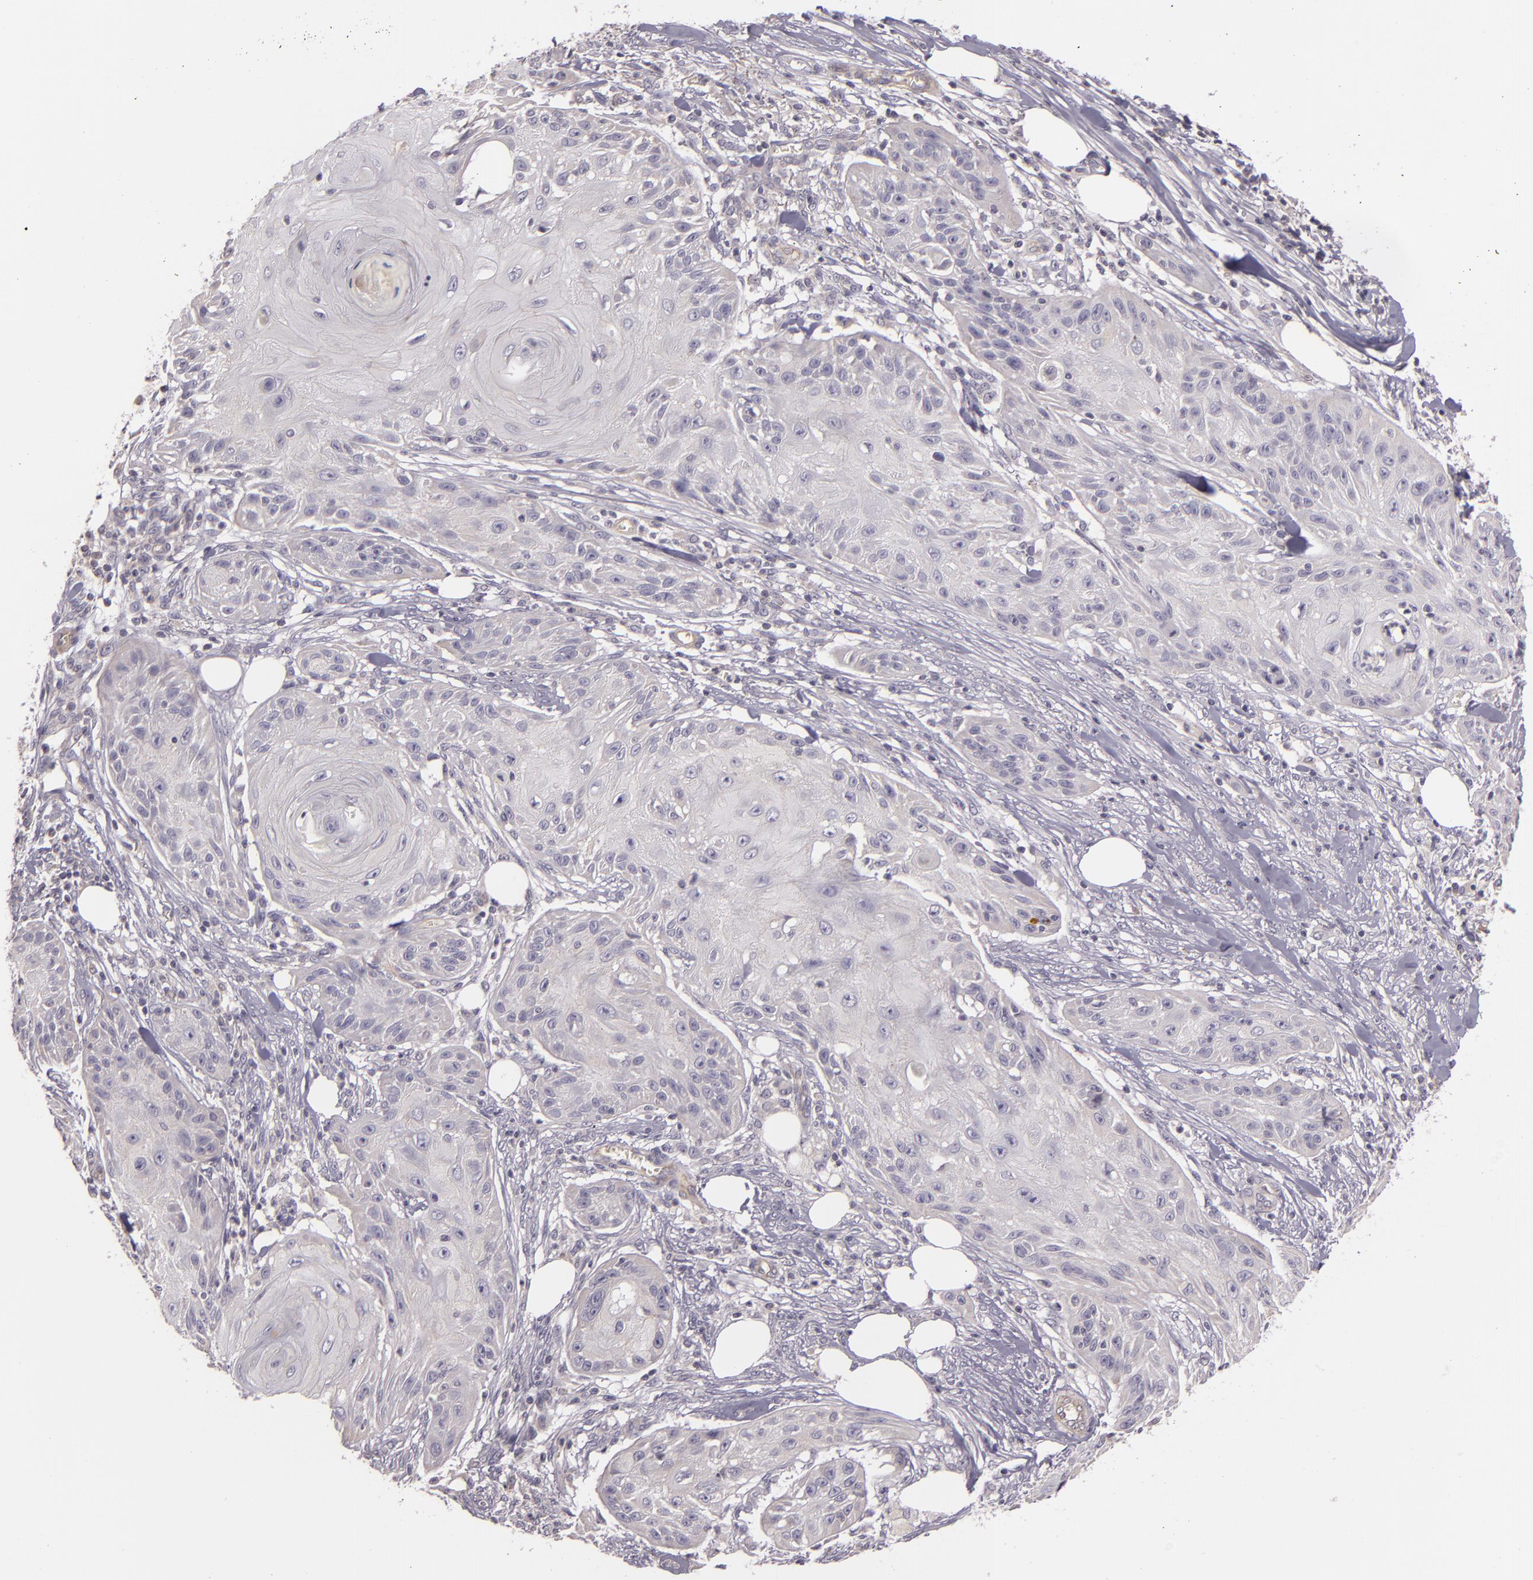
{"staining": {"intensity": "weak", "quantity": "<25%", "location": "cytoplasmic/membranous"}, "tissue": "skin cancer", "cell_type": "Tumor cells", "image_type": "cancer", "snomed": [{"axis": "morphology", "description": "Squamous cell carcinoma, NOS"}, {"axis": "topography", "description": "Skin"}], "caption": "Immunohistochemistry of skin squamous cell carcinoma displays no expression in tumor cells. (DAB immunohistochemistry (IHC), high magnification).", "gene": "RALGAPA1", "patient": {"sex": "female", "age": 88}}